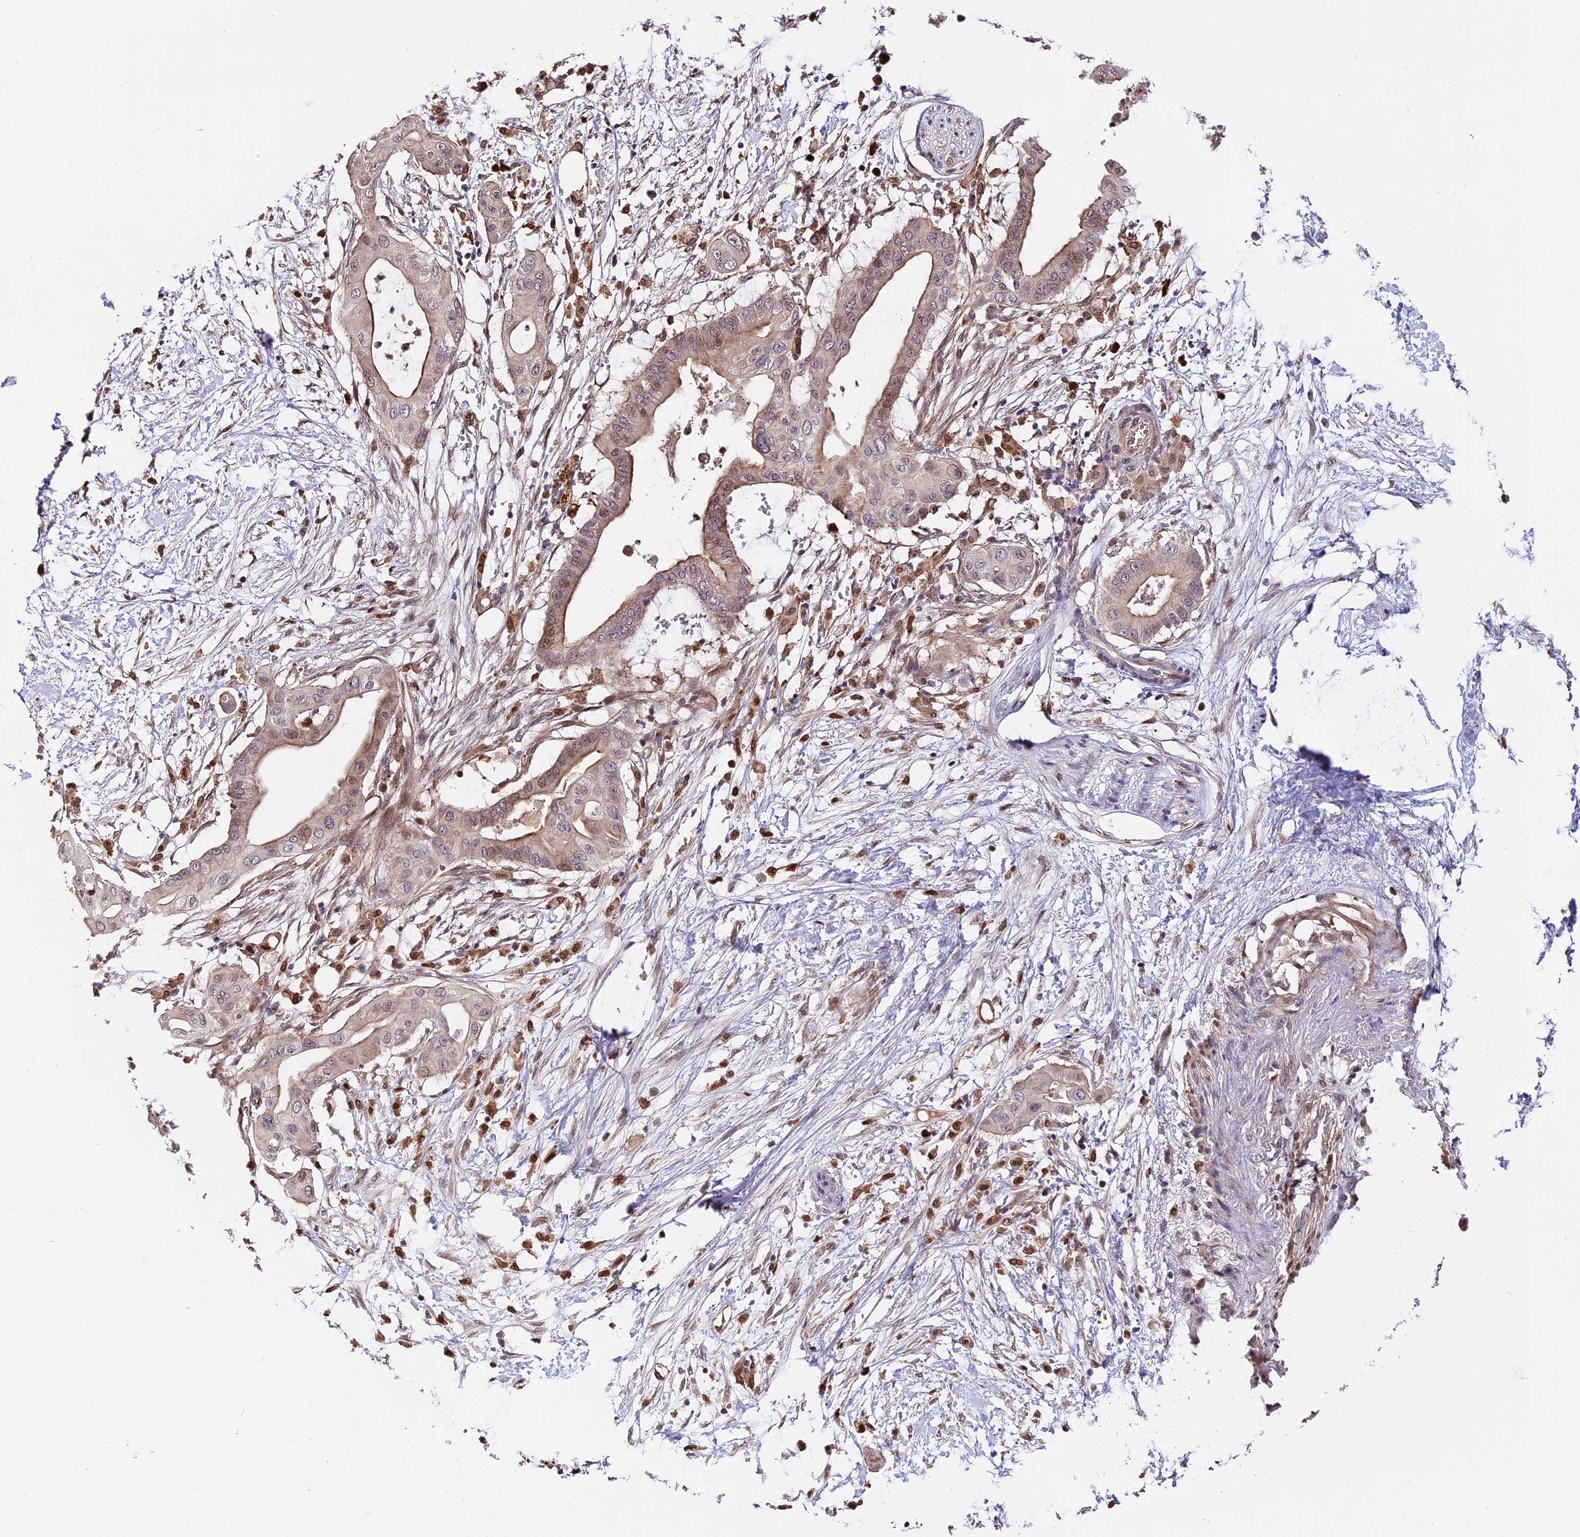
{"staining": {"intensity": "moderate", "quantity": "<25%", "location": "cytoplasmic/membranous,nuclear"}, "tissue": "pancreatic cancer", "cell_type": "Tumor cells", "image_type": "cancer", "snomed": [{"axis": "morphology", "description": "Adenocarcinoma, NOS"}, {"axis": "topography", "description": "Pancreas"}], "caption": "Immunohistochemistry (IHC) (DAB (3,3'-diaminobenzidine)) staining of human adenocarcinoma (pancreatic) exhibits moderate cytoplasmic/membranous and nuclear protein staining in about <25% of tumor cells.", "gene": "HERPUD1", "patient": {"sex": "male", "age": 68}}